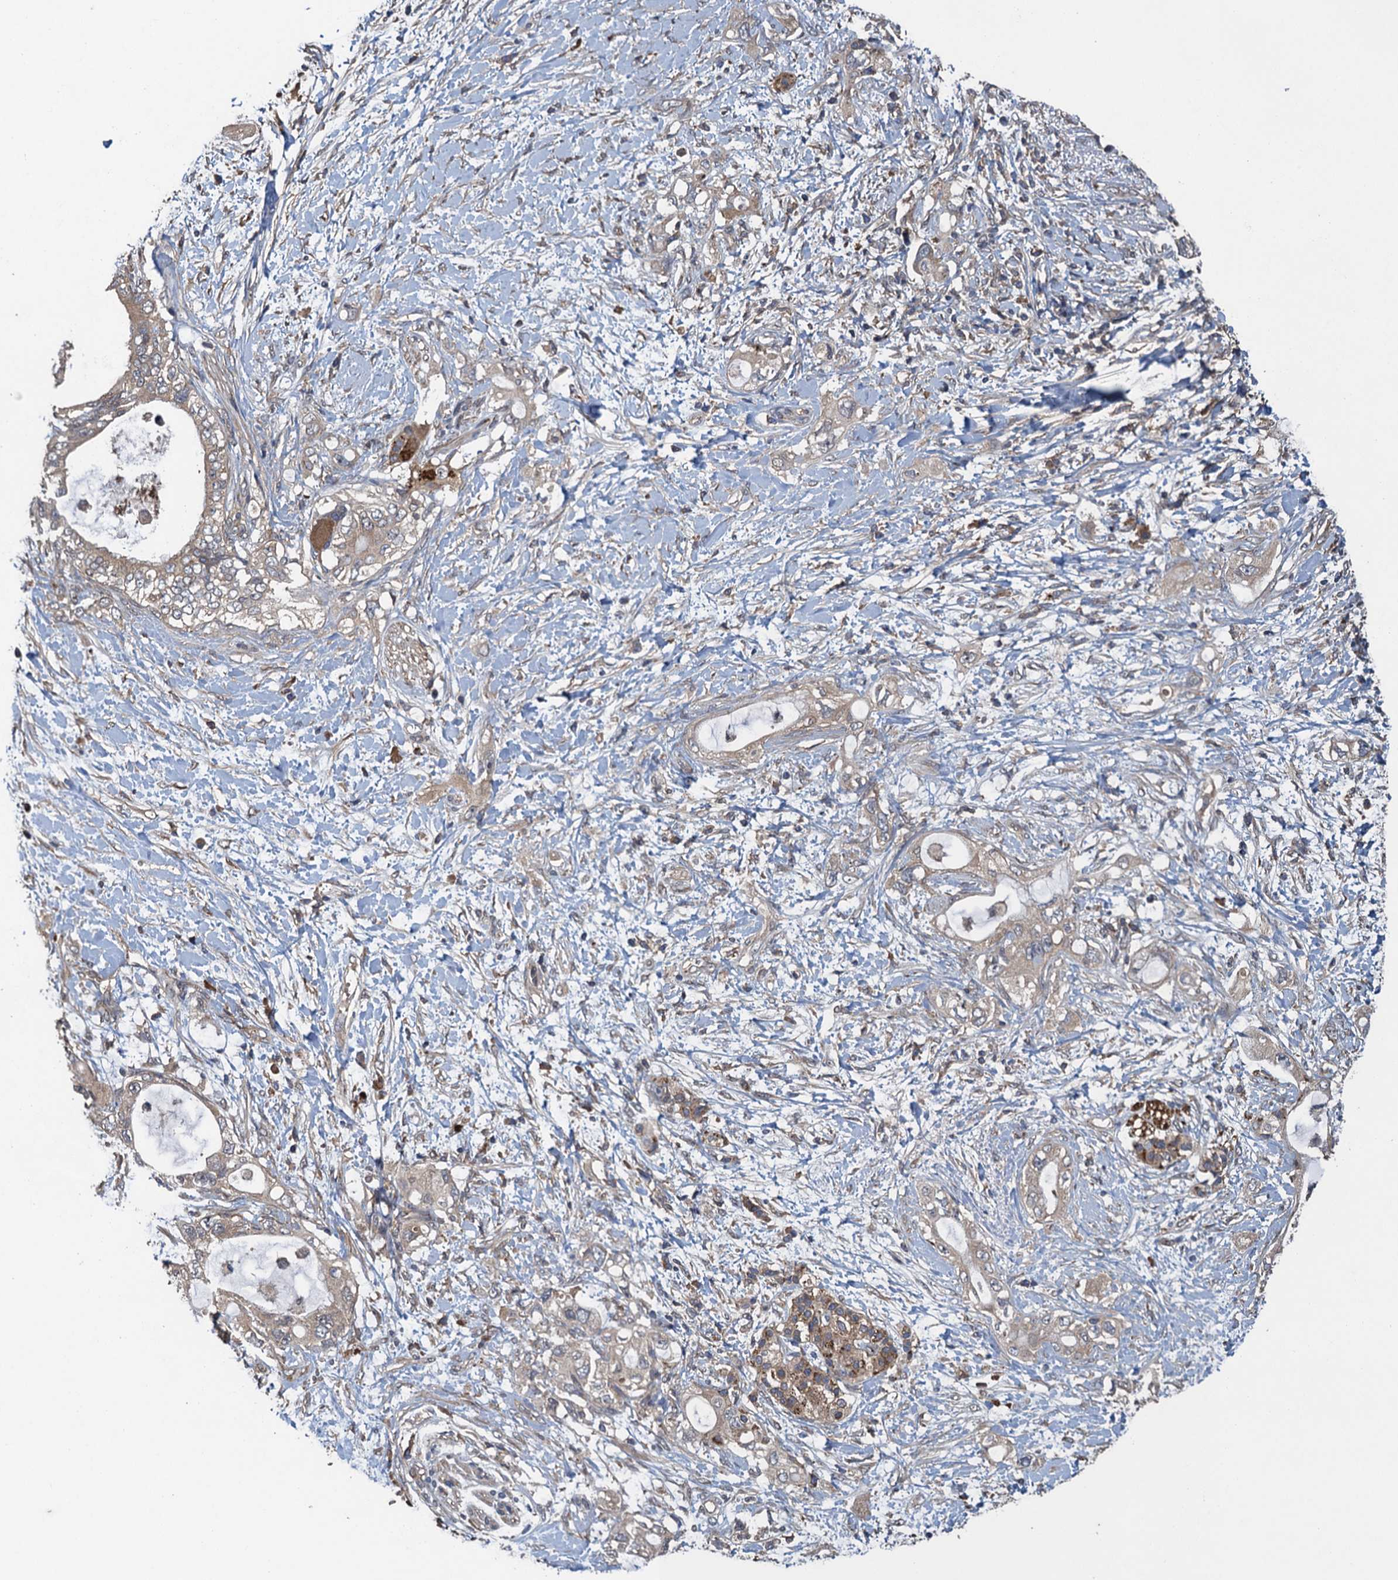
{"staining": {"intensity": "weak", "quantity": "<25%", "location": "cytoplasmic/membranous"}, "tissue": "pancreatic cancer", "cell_type": "Tumor cells", "image_type": "cancer", "snomed": [{"axis": "morphology", "description": "Adenocarcinoma, NOS"}, {"axis": "topography", "description": "Pancreas"}], "caption": "The micrograph displays no significant expression in tumor cells of pancreatic adenocarcinoma. (Brightfield microscopy of DAB (3,3'-diaminobenzidine) immunohistochemistry (IHC) at high magnification).", "gene": "CNTN5", "patient": {"sex": "female", "age": 56}}